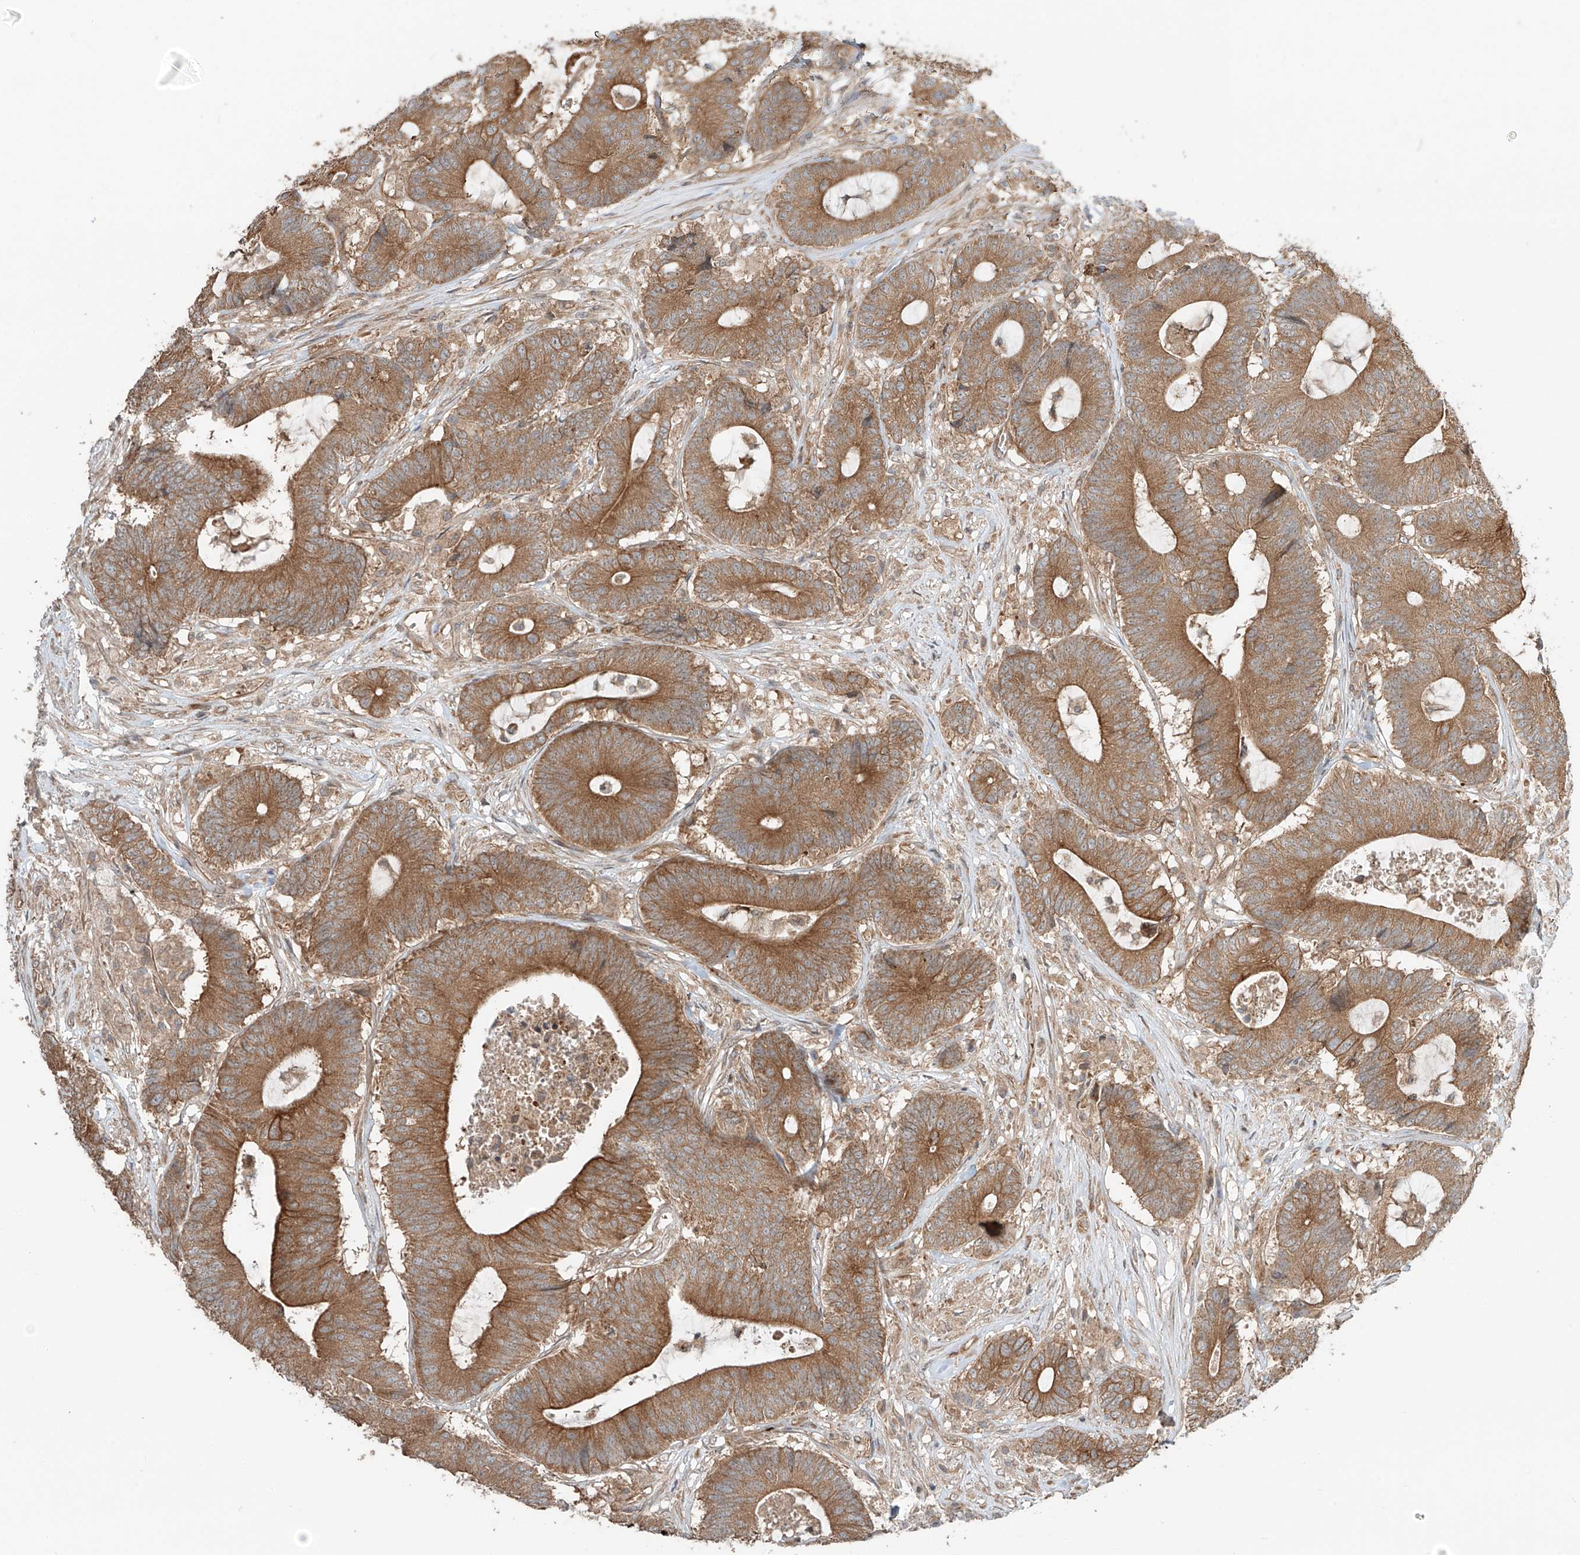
{"staining": {"intensity": "moderate", "quantity": ">75%", "location": "cytoplasmic/membranous"}, "tissue": "colorectal cancer", "cell_type": "Tumor cells", "image_type": "cancer", "snomed": [{"axis": "morphology", "description": "Adenocarcinoma, NOS"}, {"axis": "topography", "description": "Colon"}], "caption": "Protein expression analysis of human colorectal cancer (adenocarcinoma) reveals moderate cytoplasmic/membranous staining in about >75% of tumor cells. (DAB (3,3'-diaminobenzidine) IHC with brightfield microscopy, high magnification).", "gene": "CEP162", "patient": {"sex": "female", "age": 84}}